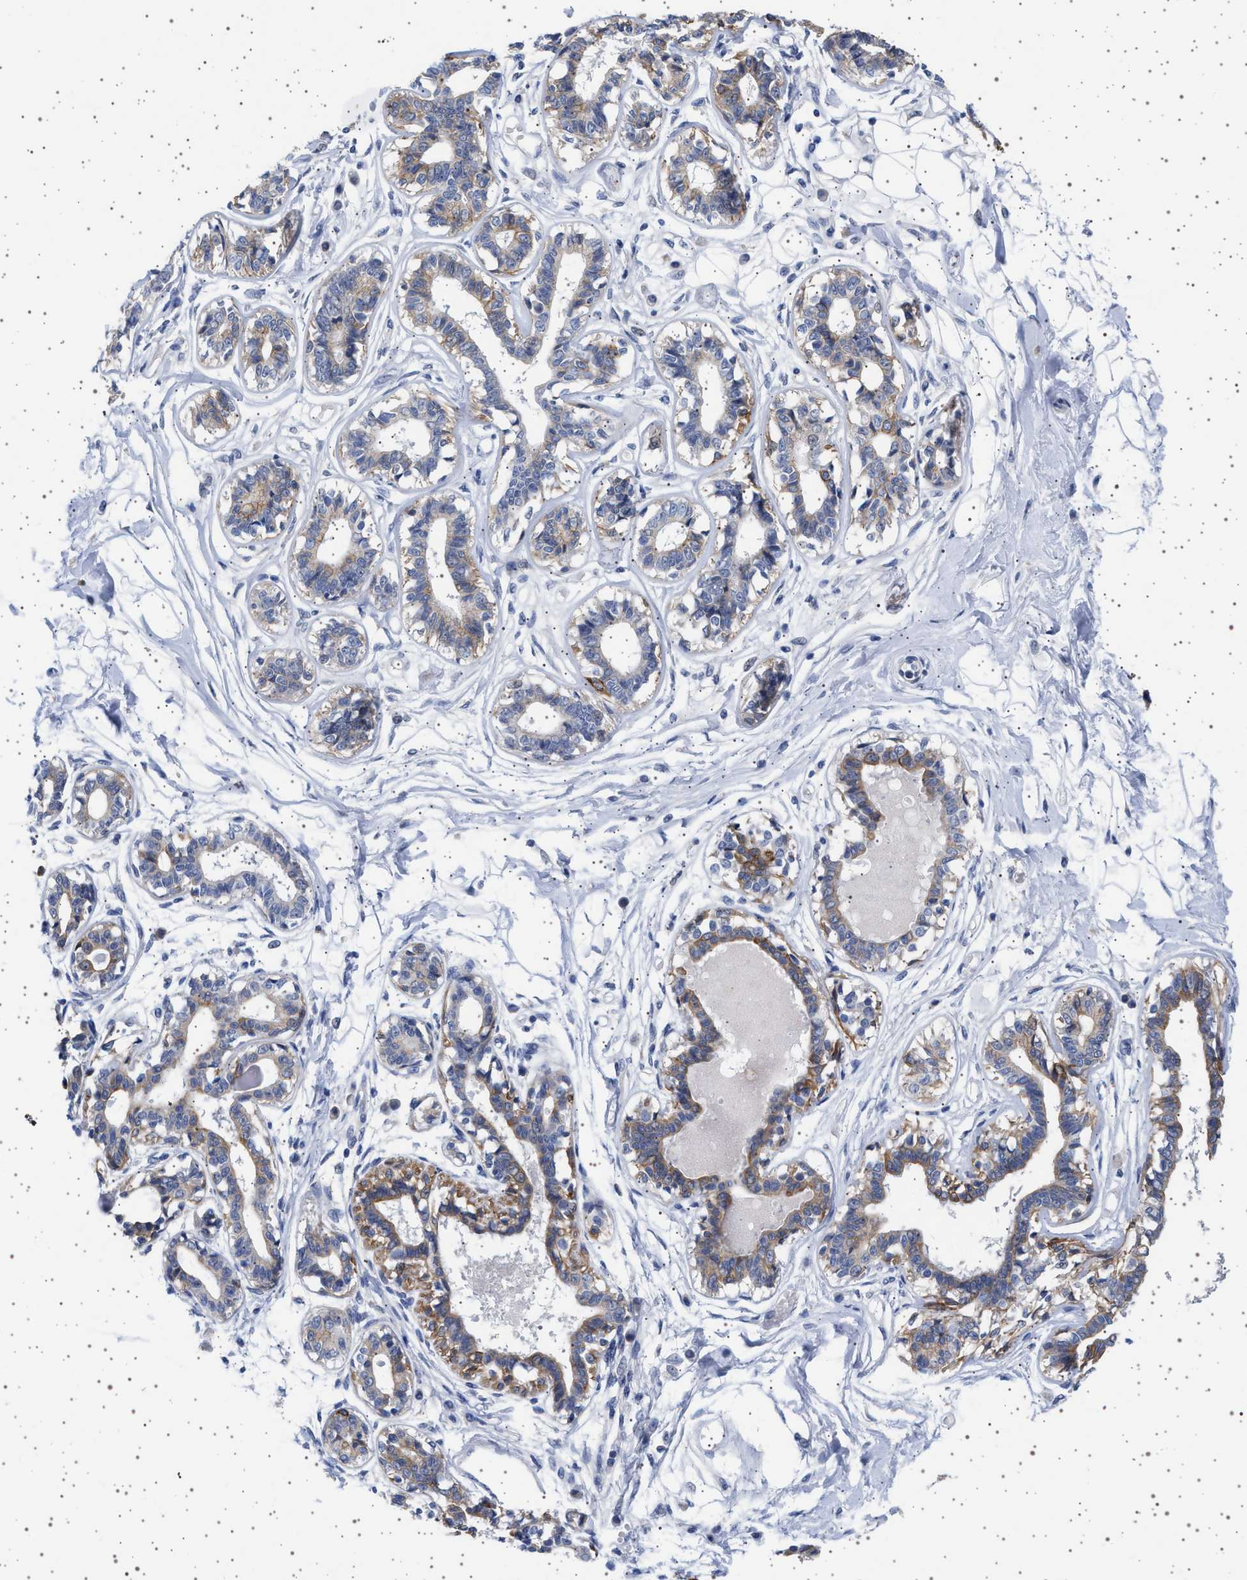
{"staining": {"intensity": "negative", "quantity": "none", "location": "none"}, "tissue": "breast", "cell_type": "Adipocytes", "image_type": "normal", "snomed": [{"axis": "morphology", "description": "Normal tissue, NOS"}, {"axis": "topography", "description": "Breast"}], "caption": "An immunohistochemistry histopathology image of benign breast is shown. There is no staining in adipocytes of breast.", "gene": "TRMT10B", "patient": {"sex": "female", "age": 45}}